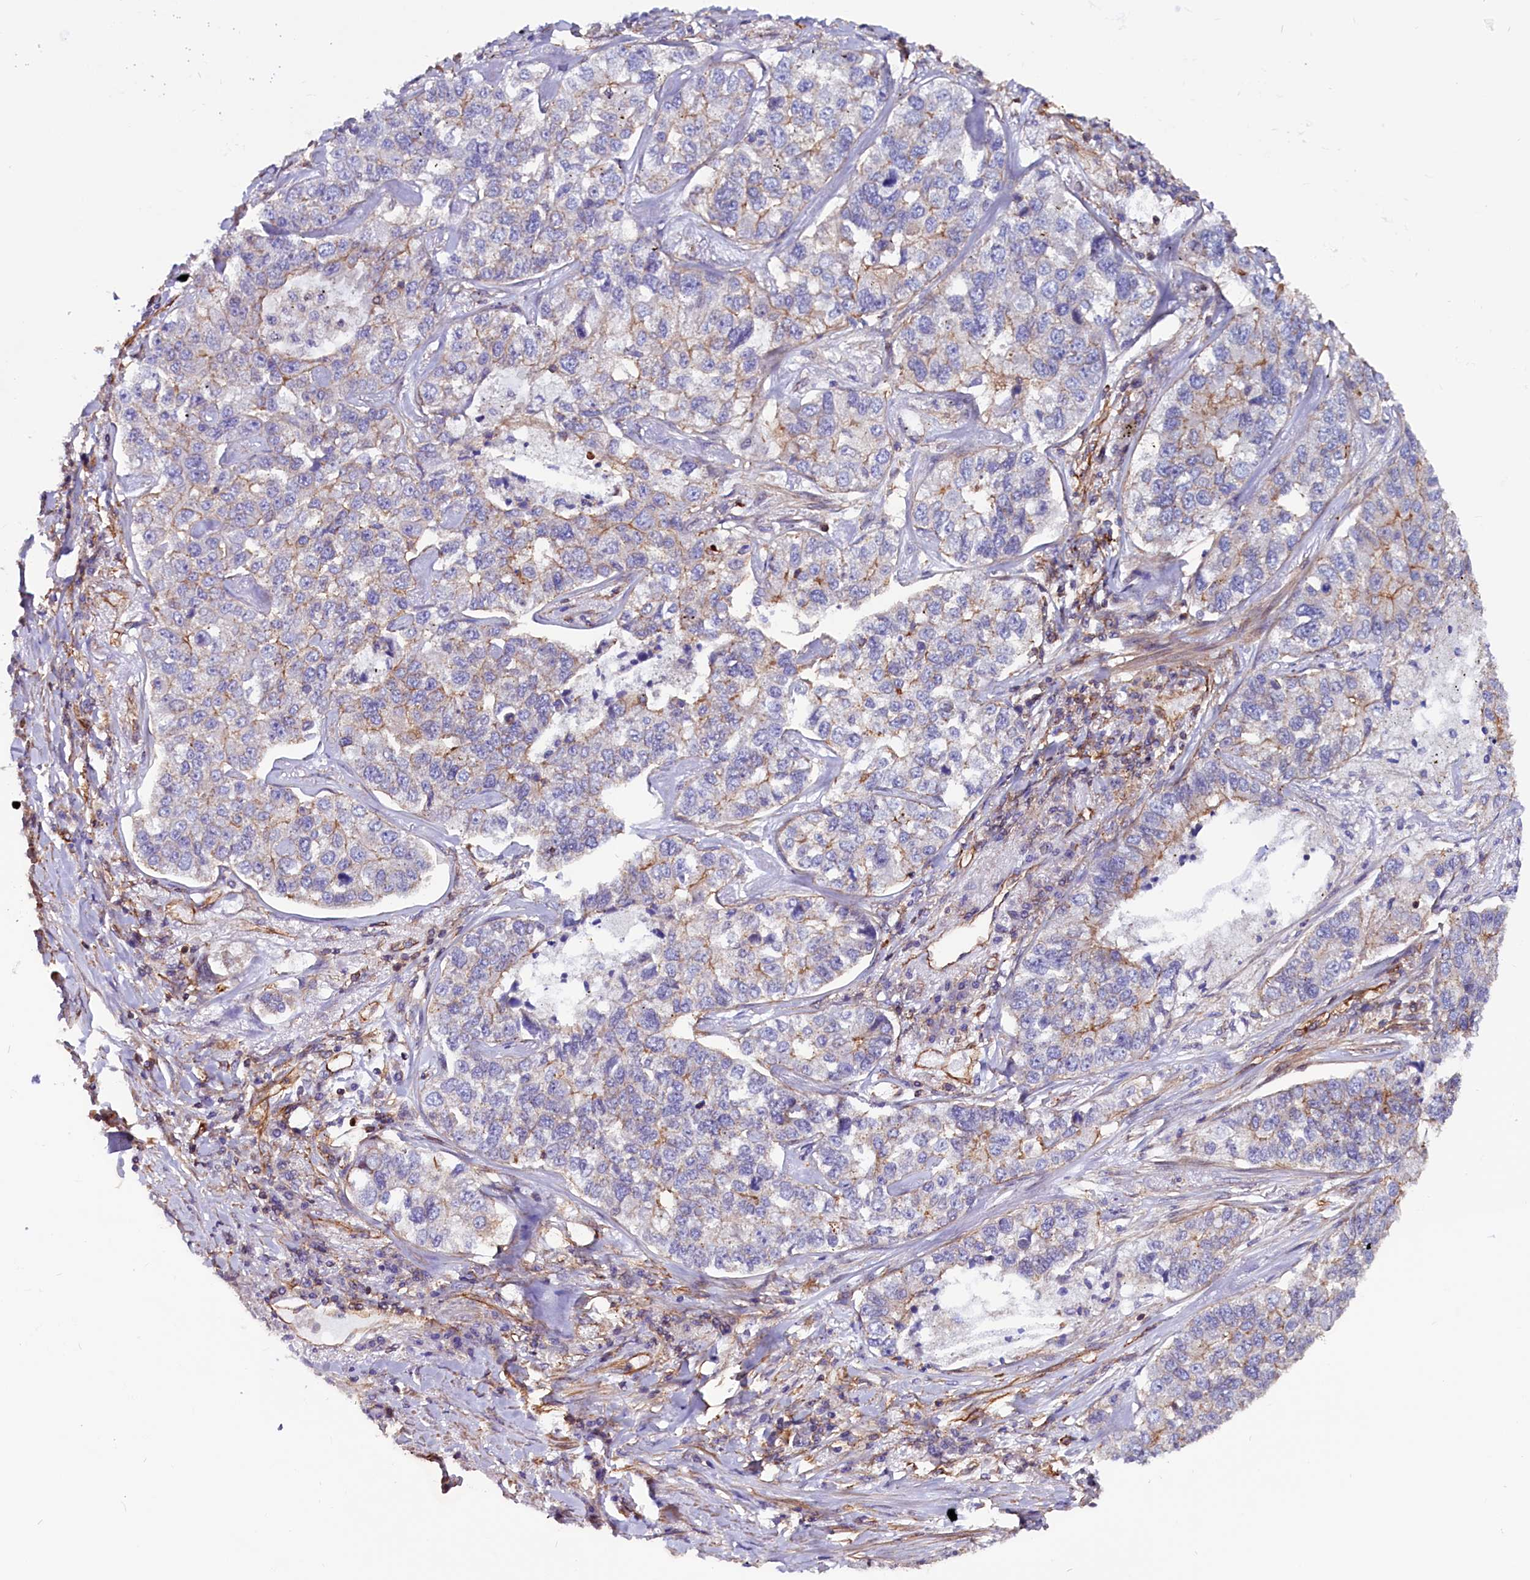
{"staining": {"intensity": "weak", "quantity": "<25%", "location": "cytoplasmic/membranous"}, "tissue": "lung cancer", "cell_type": "Tumor cells", "image_type": "cancer", "snomed": [{"axis": "morphology", "description": "Adenocarcinoma, NOS"}, {"axis": "topography", "description": "Lung"}], "caption": "This histopathology image is of adenocarcinoma (lung) stained with immunohistochemistry (IHC) to label a protein in brown with the nuclei are counter-stained blue. There is no positivity in tumor cells.", "gene": "ZNF749", "patient": {"sex": "male", "age": 49}}